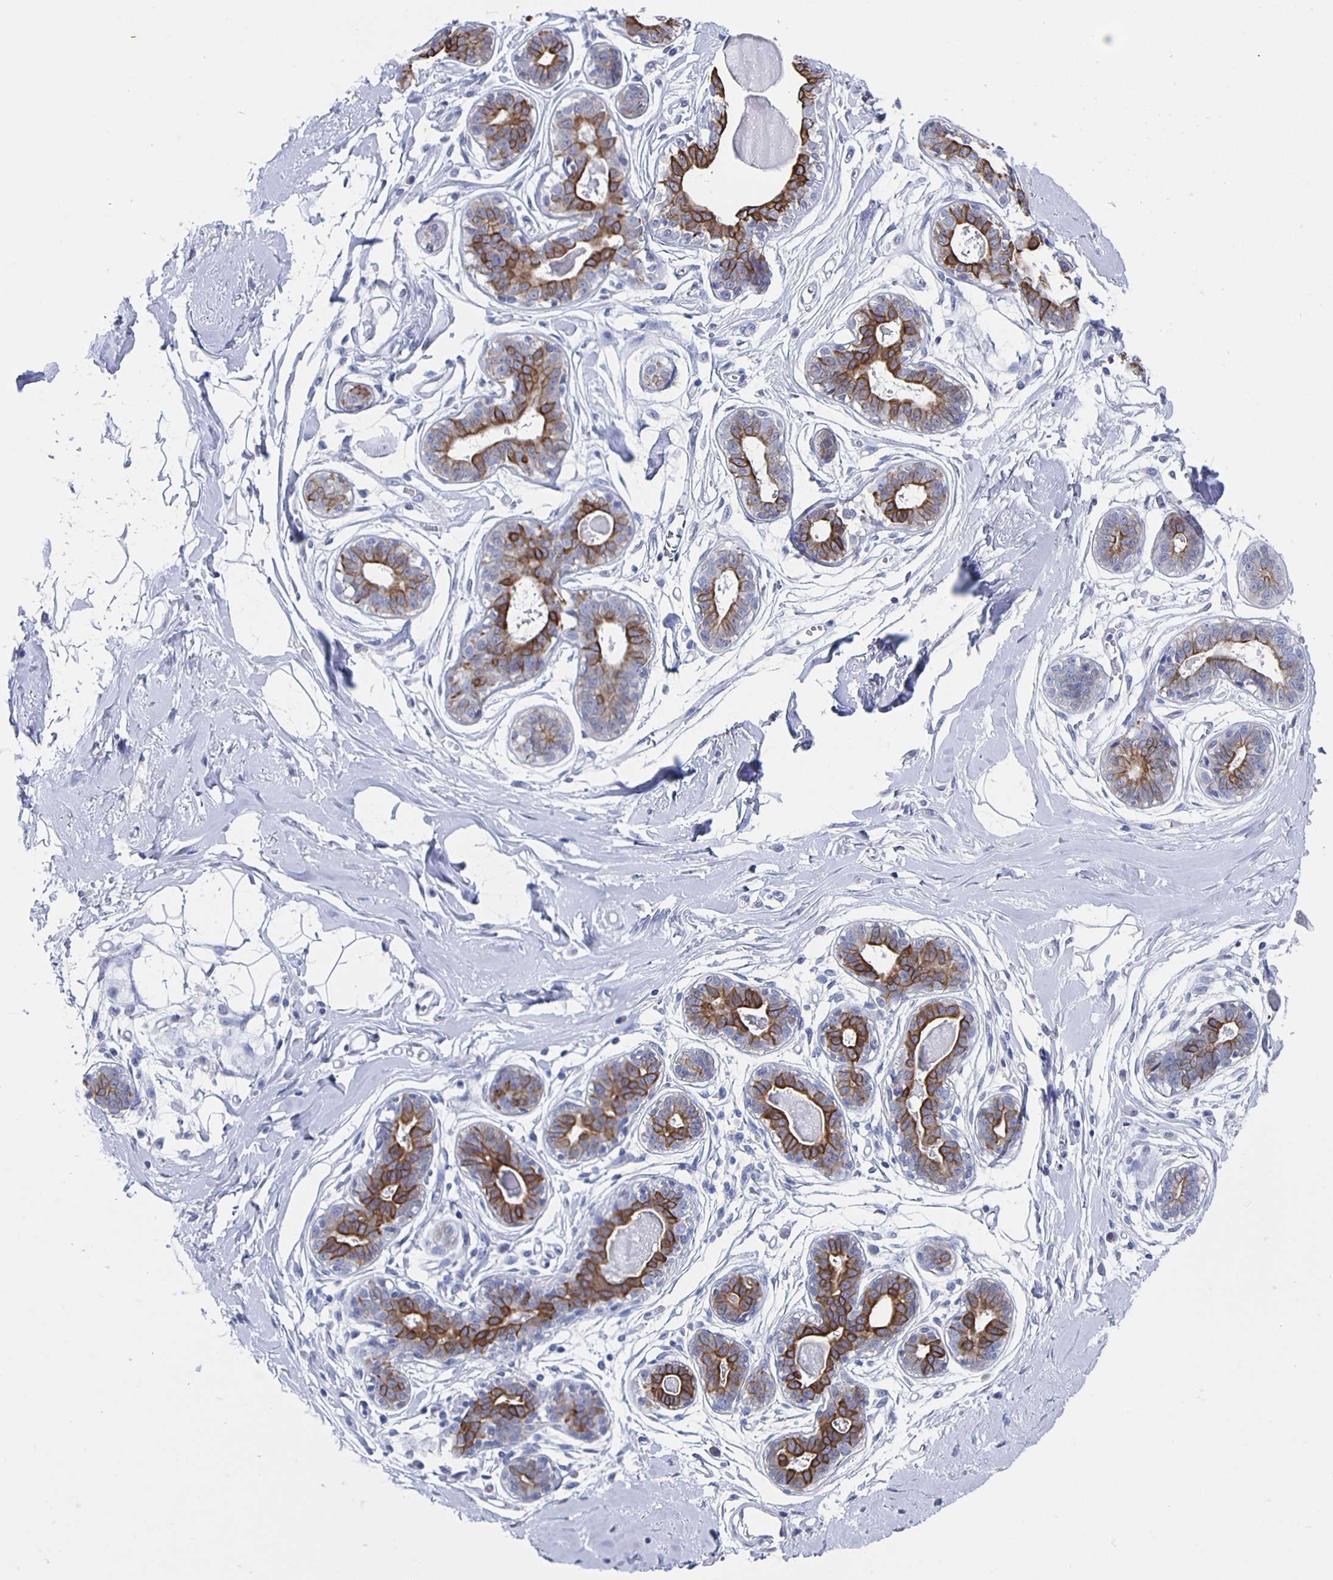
{"staining": {"intensity": "negative", "quantity": "none", "location": "none"}, "tissue": "breast", "cell_type": "Adipocytes", "image_type": "normal", "snomed": [{"axis": "morphology", "description": "Normal tissue, NOS"}, {"axis": "topography", "description": "Breast"}], "caption": "An immunohistochemistry (IHC) micrograph of normal breast is shown. There is no staining in adipocytes of breast. The staining is performed using DAB (3,3'-diaminobenzidine) brown chromogen with nuclei counter-stained in using hematoxylin.", "gene": "CCDC17", "patient": {"sex": "female", "age": 45}}